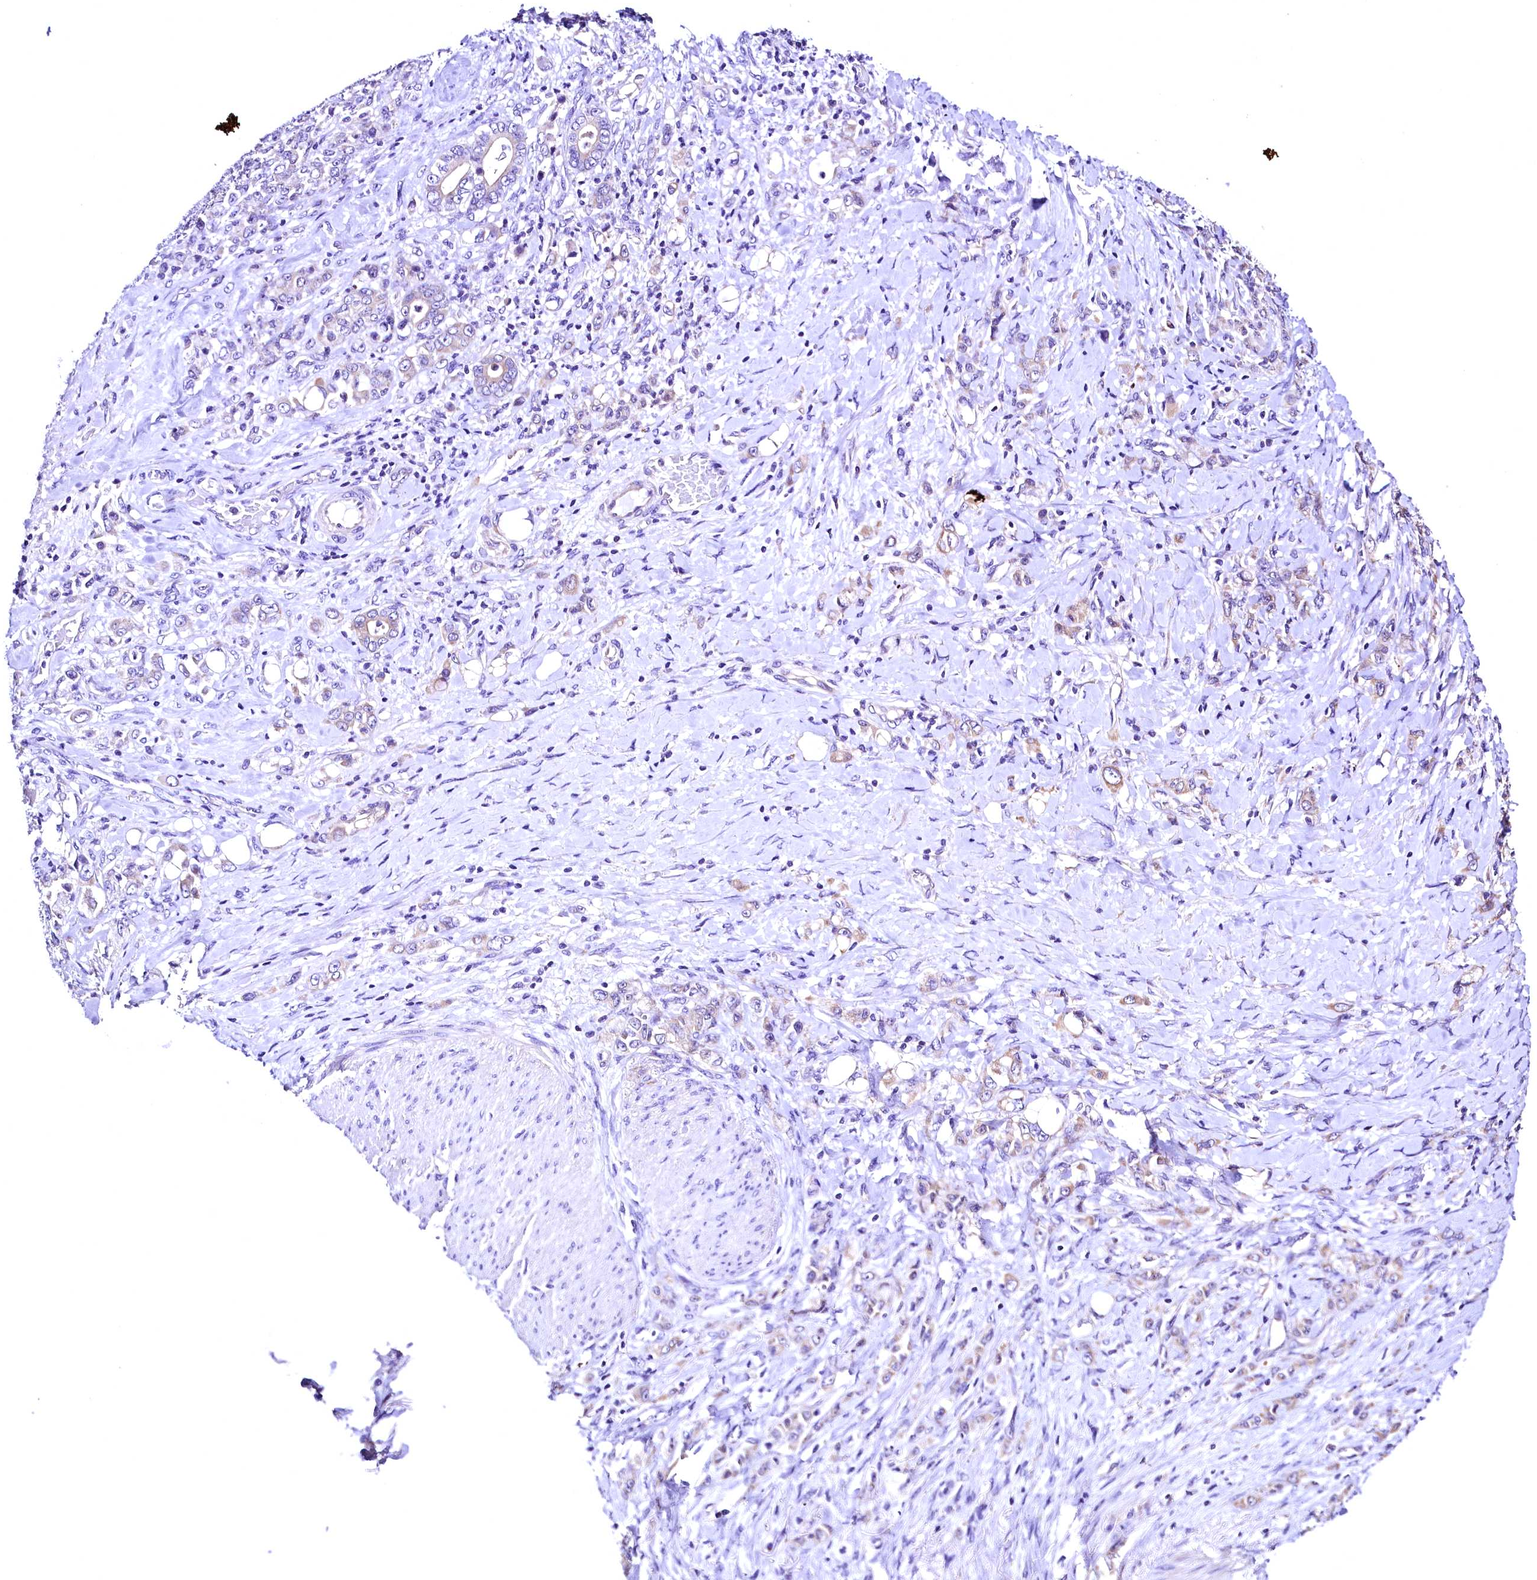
{"staining": {"intensity": "weak", "quantity": "25%-75%", "location": "cytoplasmic/membranous"}, "tissue": "stomach cancer", "cell_type": "Tumor cells", "image_type": "cancer", "snomed": [{"axis": "morphology", "description": "Adenocarcinoma, NOS"}, {"axis": "topography", "description": "Stomach"}], "caption": "Weak cytoplasmic/membranous staining for a protein is present in approximately 25%-75% of tumor cells of stomach cancer (adenocarcinoma) using IHC.", "gene": "LRSAM1", "patient": {"sex": "female", "age": 79}}